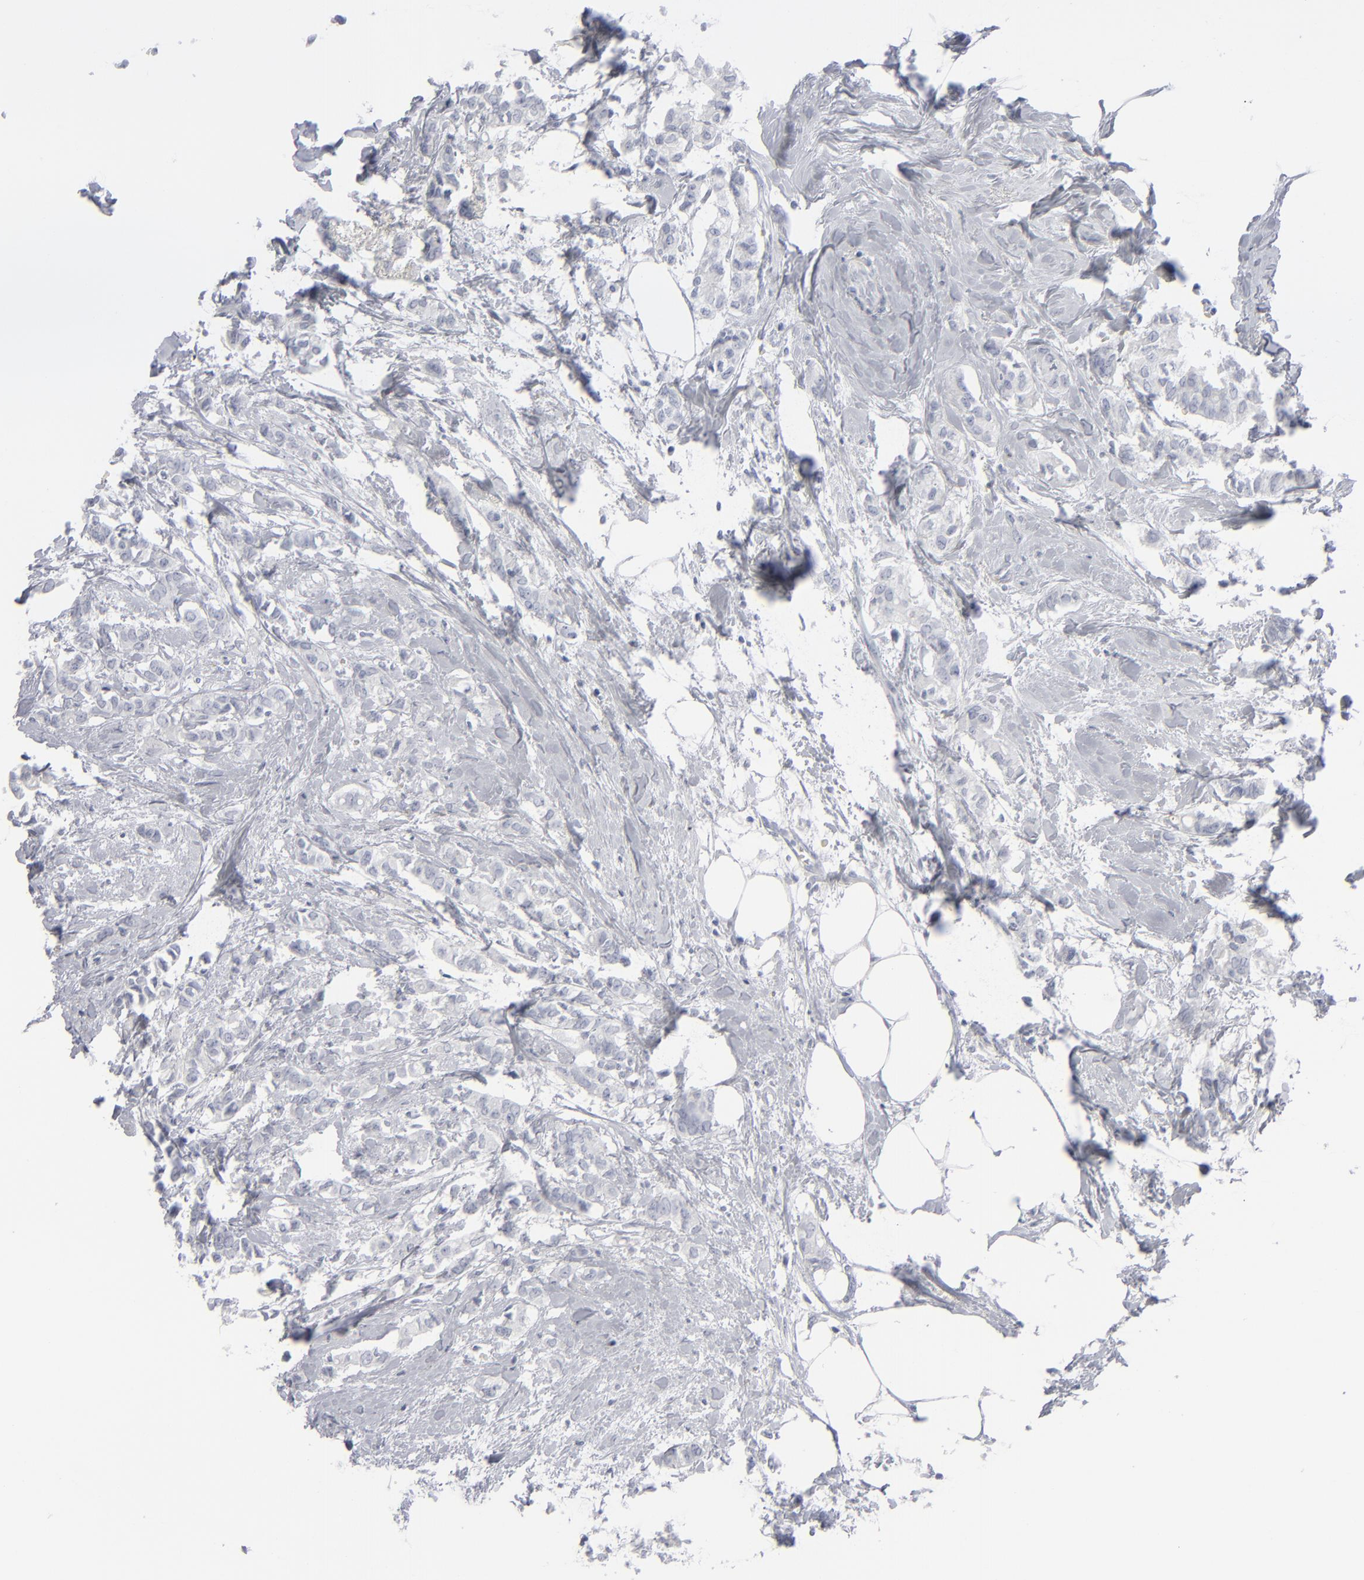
{"staining": {"intensity": "negative", "quantity": "none", "location": "none"}, "tissue": "breast cancer", "cell_type": "Tumor cells", "image_type": "cancer", "snomed": [{"axis": "morphology", "description": "Duct carcinoma"}, {"axis": "topography", "description": "Breast"}], "caption": "This is a image of IHC staining of breast cancer (intraductal carcinoma), which shows no staining in tumor cells.", "gene": "MSLN", "patient": {"sex": "female", "age": 84}}